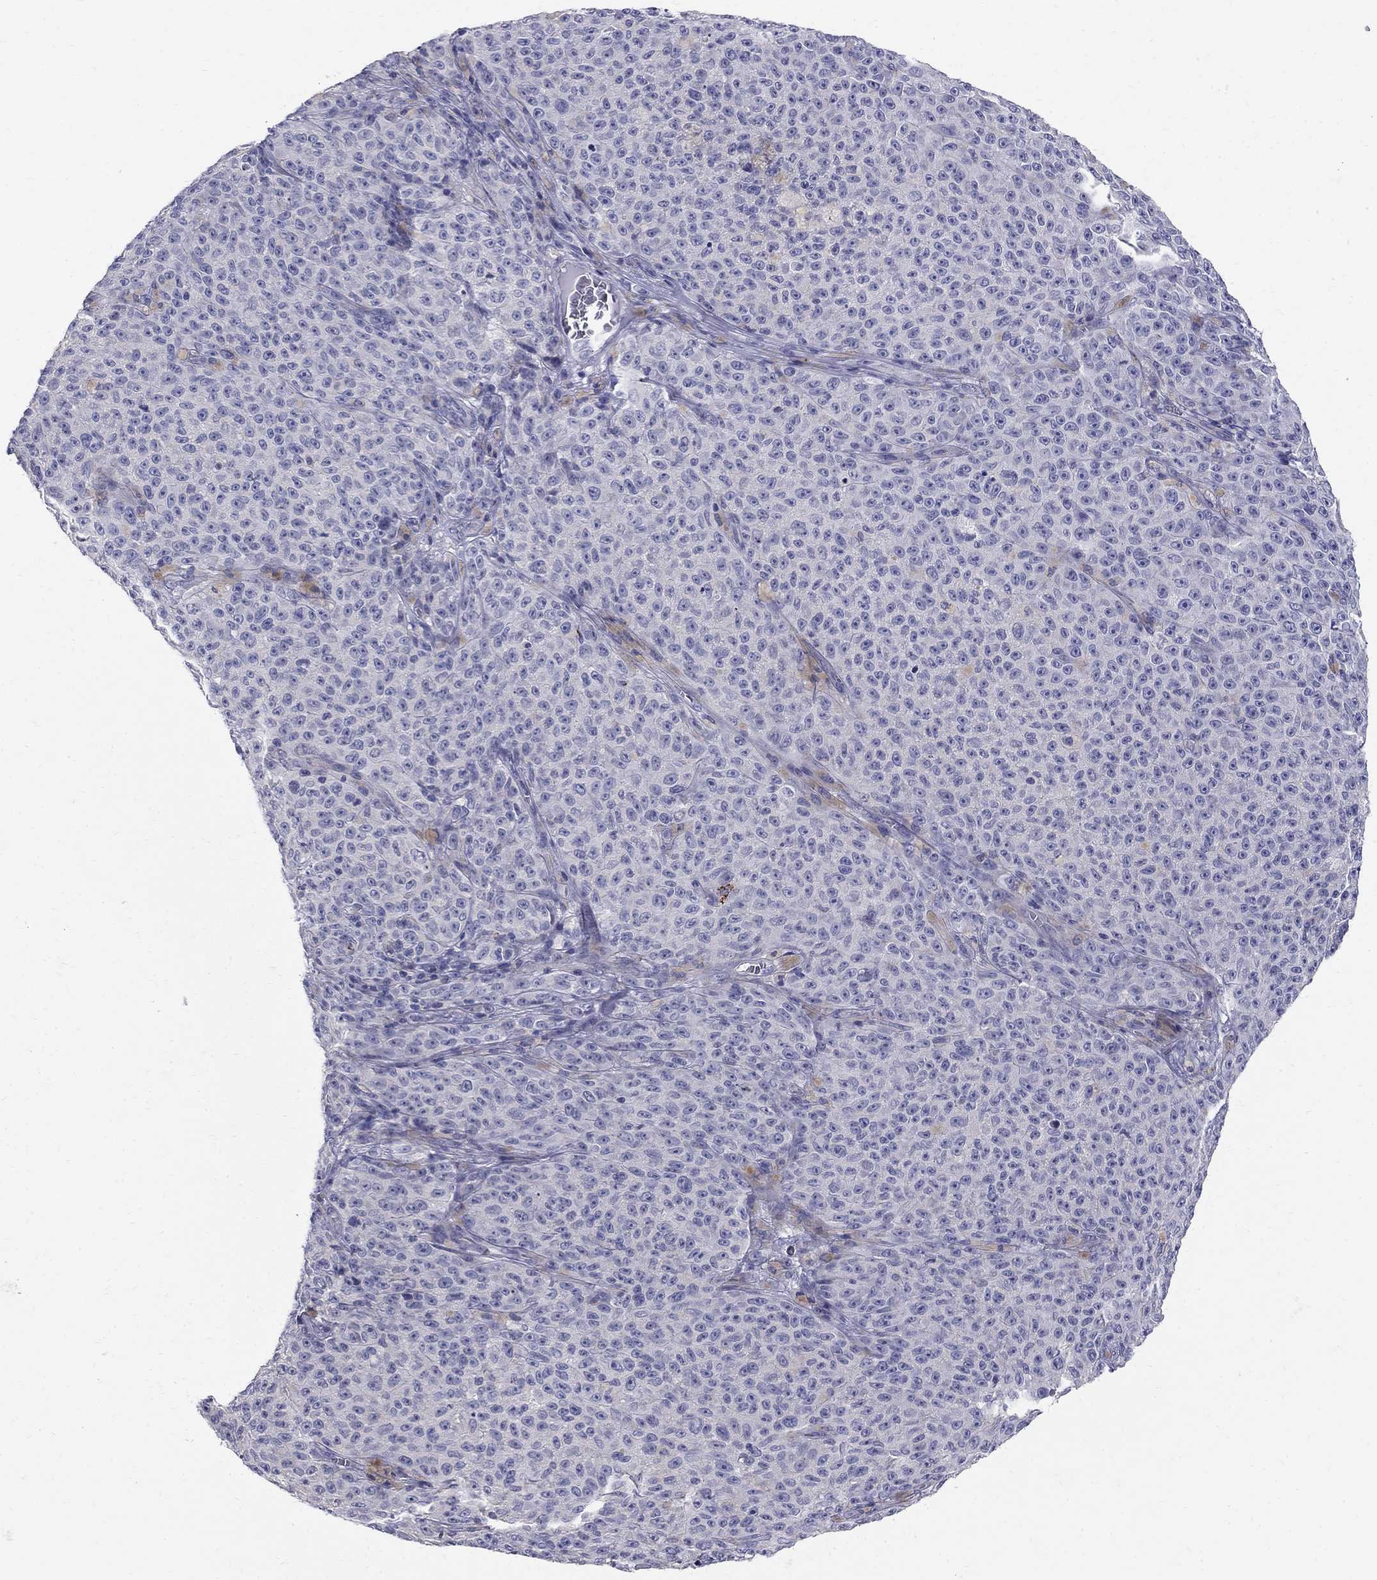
{"staining": {"intensity": "negative", "quantity": "none", "location": "none"}, "tissue": "melanoma", "cell_type": "Tumor cells", "image_type": "cancer", "snomed": [{"axis": "morphology", "description": "Malignant melanoma, NOS"}, {"axis": "topography", "description": "Skin"}], "caption": "Histopathology image shows no significant protein expression in tumor cells of melanoma.", "gene": "TP53TG5", "patient": {"sex": "female", "age": 82}}